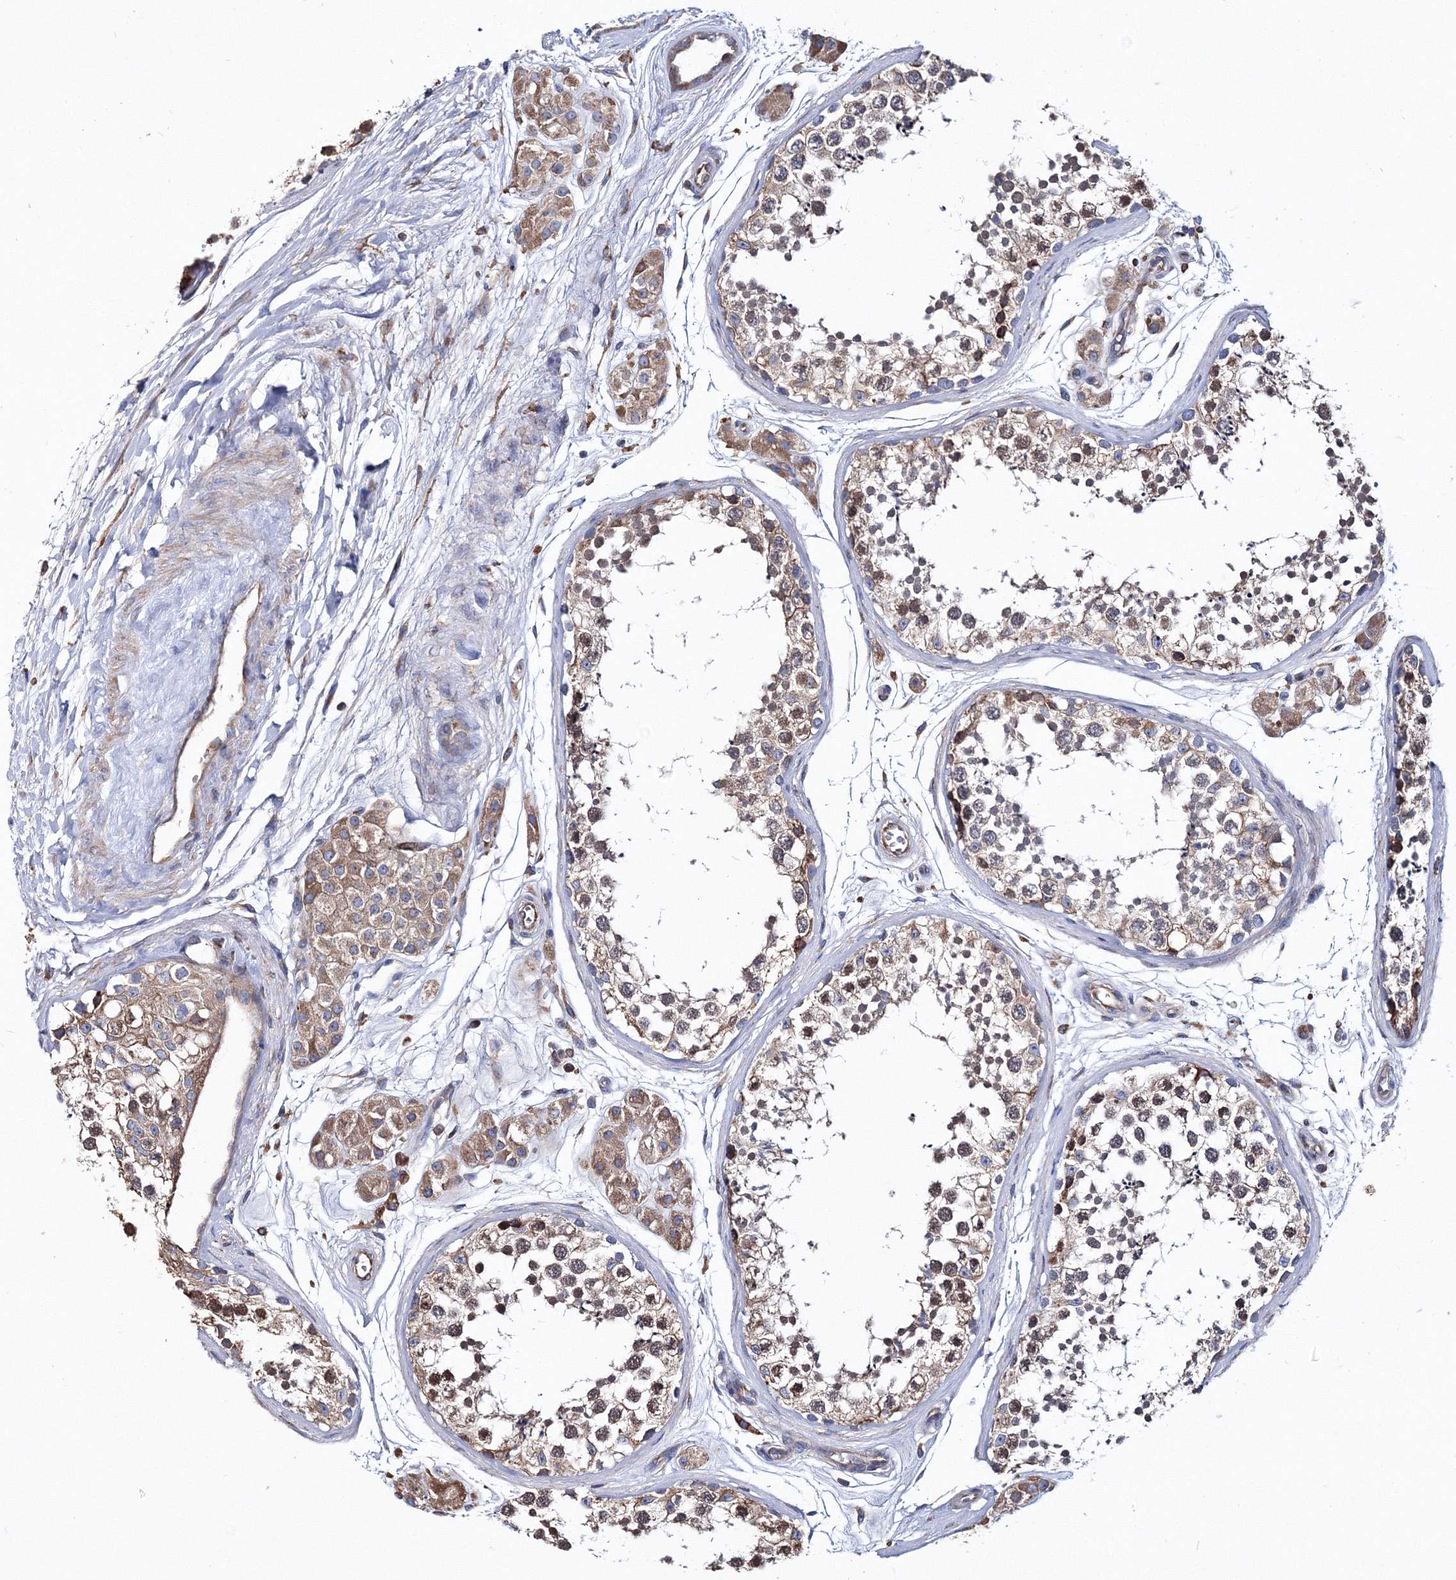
{"staining": {"intensity": "moderate", "quantity": ">75%", "location": "cytoplasmic/membranous"}, "tissue": "testis", "cell_type": "Cells in seminiferous ducts", "image_type": "normal", "snomed": [{"axis": "morphology", "description": "Normal tissue, NOS"}, {"axis": "topography", "description": "Testis"}], "caption": "Moderate cytoplasmic/membranous positivity is appreciated in about >75% of cells in seminiferous ducts in unremarkable testis. (DAB IHC, brown staining for protein, blue staining for nuclei).", "gene": "VPS8", "patient": {"sex": "male", "age": 56}}